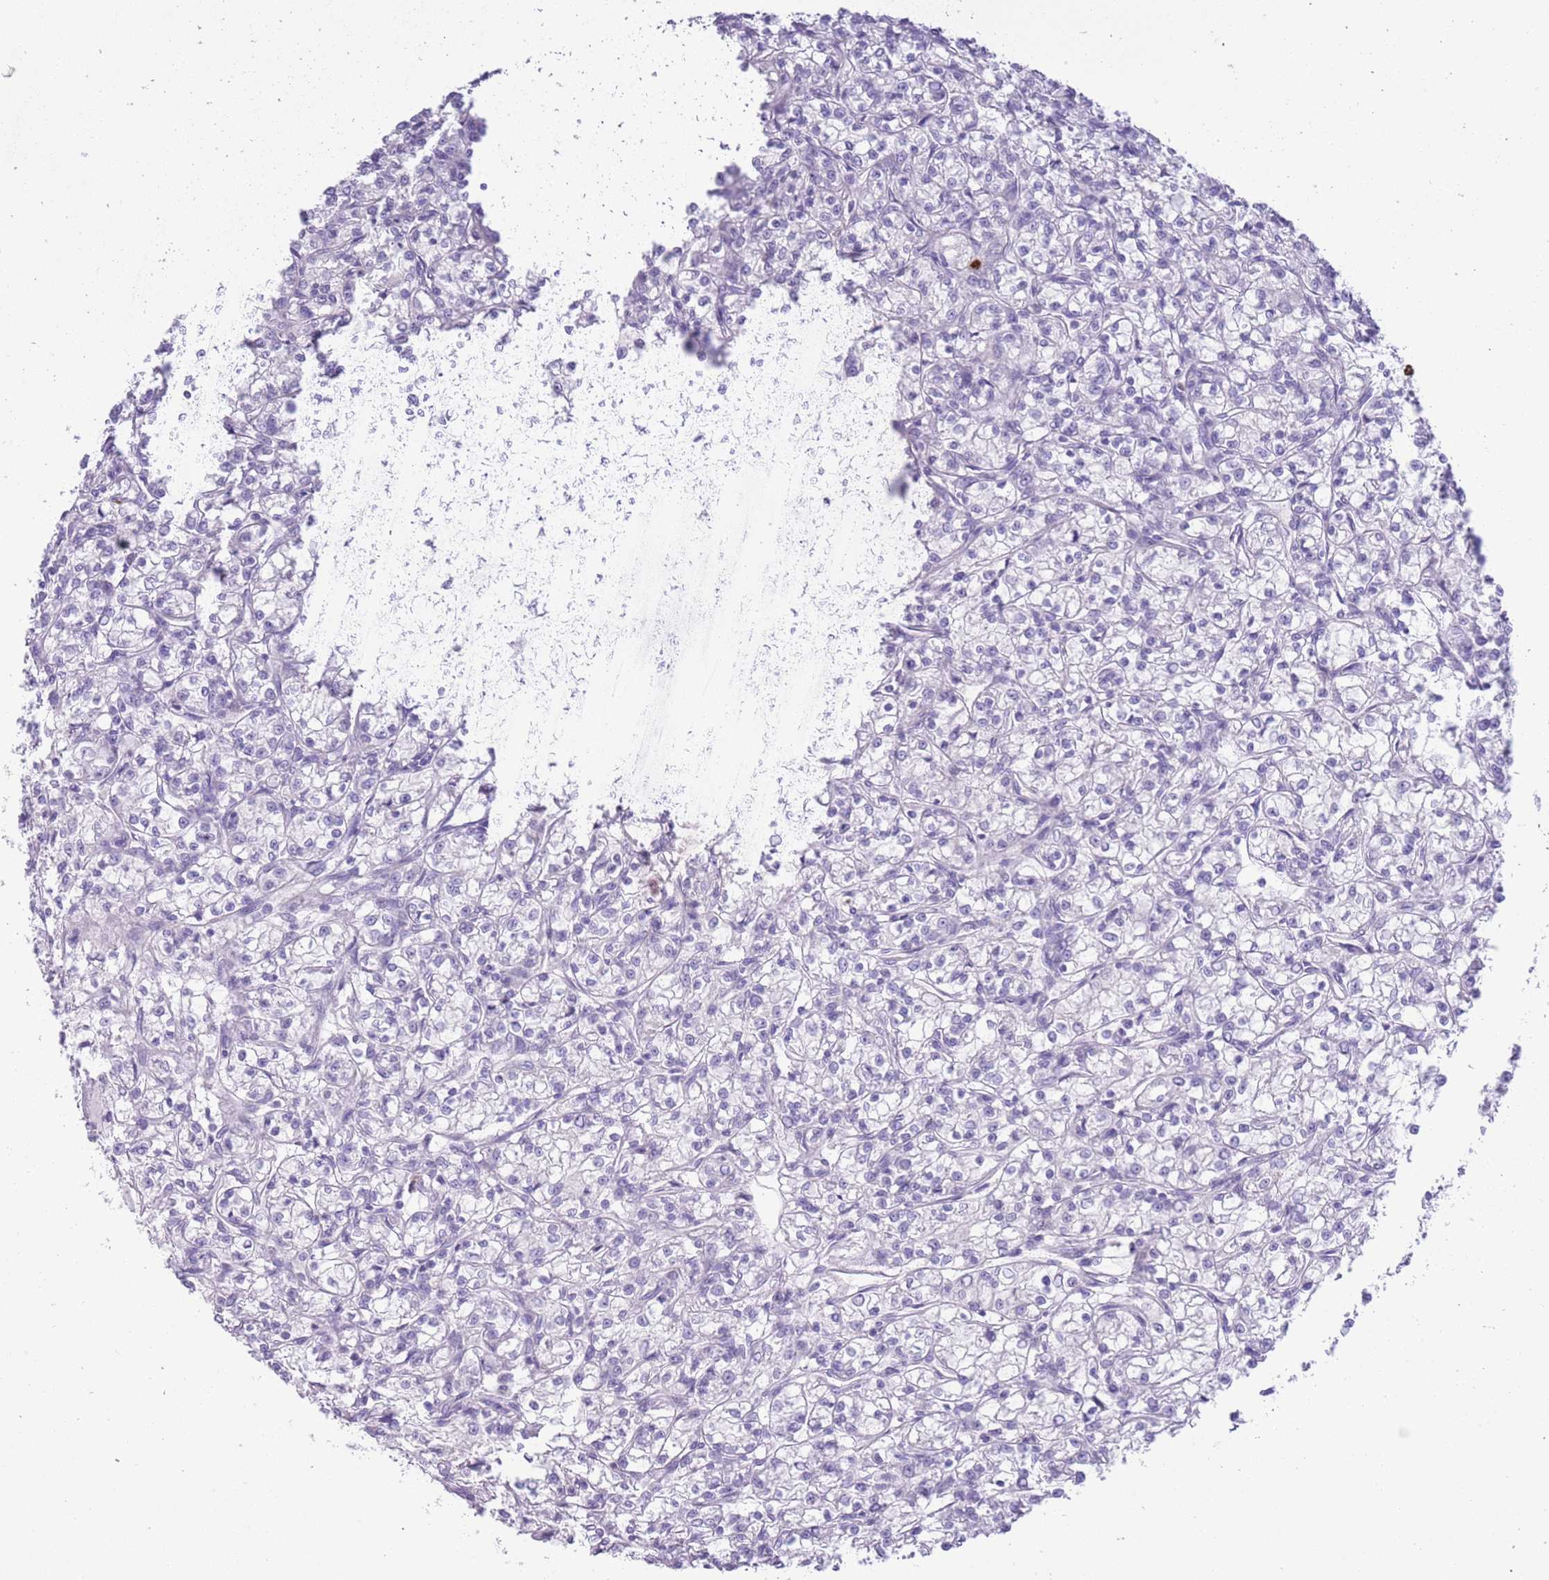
{"staining": {"intensity": "negative", "quantity": "none", "location": "none"}, "tissue": "renal cancer", "cell_type": "Tumor cells", "image_type": "cancer", "snomed": [{"axis": "morphology", "description": "Adenocarcinoma, NOS"}, {"axis": "topography", "description": "Kidney"}], "caption": "The immunohistochemistry (IHC) micrograph has no significant positivity in tumor cells of renal cancer (adenocarcinoma) tissue.", "gene": "OR6M1", "patient": {"sex": "female", "age": 59}}